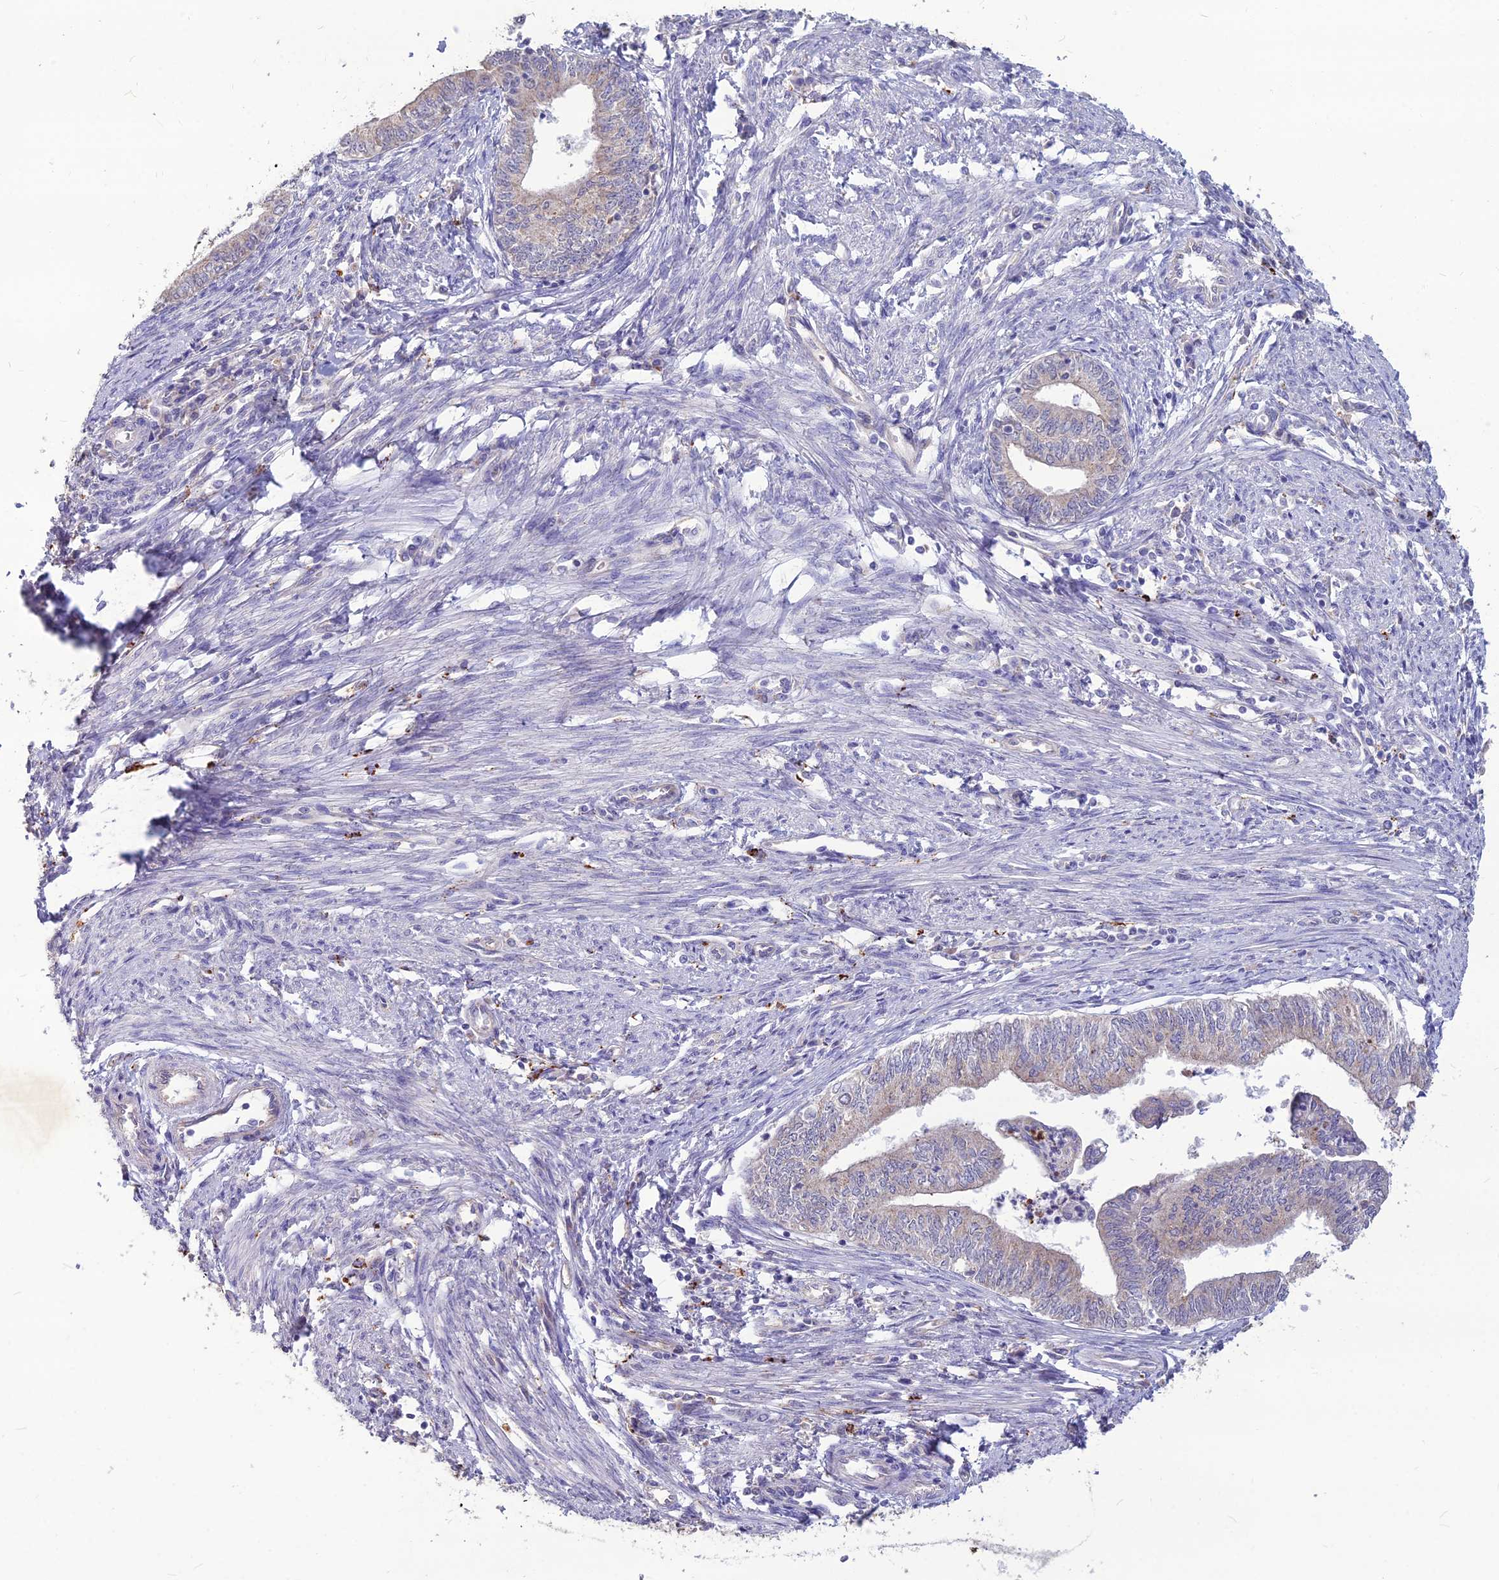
{"staining": {"intensity": "negative", "quantity": "none", "location": "none"}, "tissue": "endometrial cancer", "cell_type": "Tumor cells", "image_type": "cancer", "snomed": [{"axis": "morphology", "description": "Adenocarcinoma, NOS"}, {"axis": "topography", "description": "Endometrium"}], "caption": "IHC image of endometrial adenocarcinoma stained for a protein (brown), which shows no expression in tumor cells.", "gene": "PCED1B", "patient": {"sex": "female", "age": 66}}